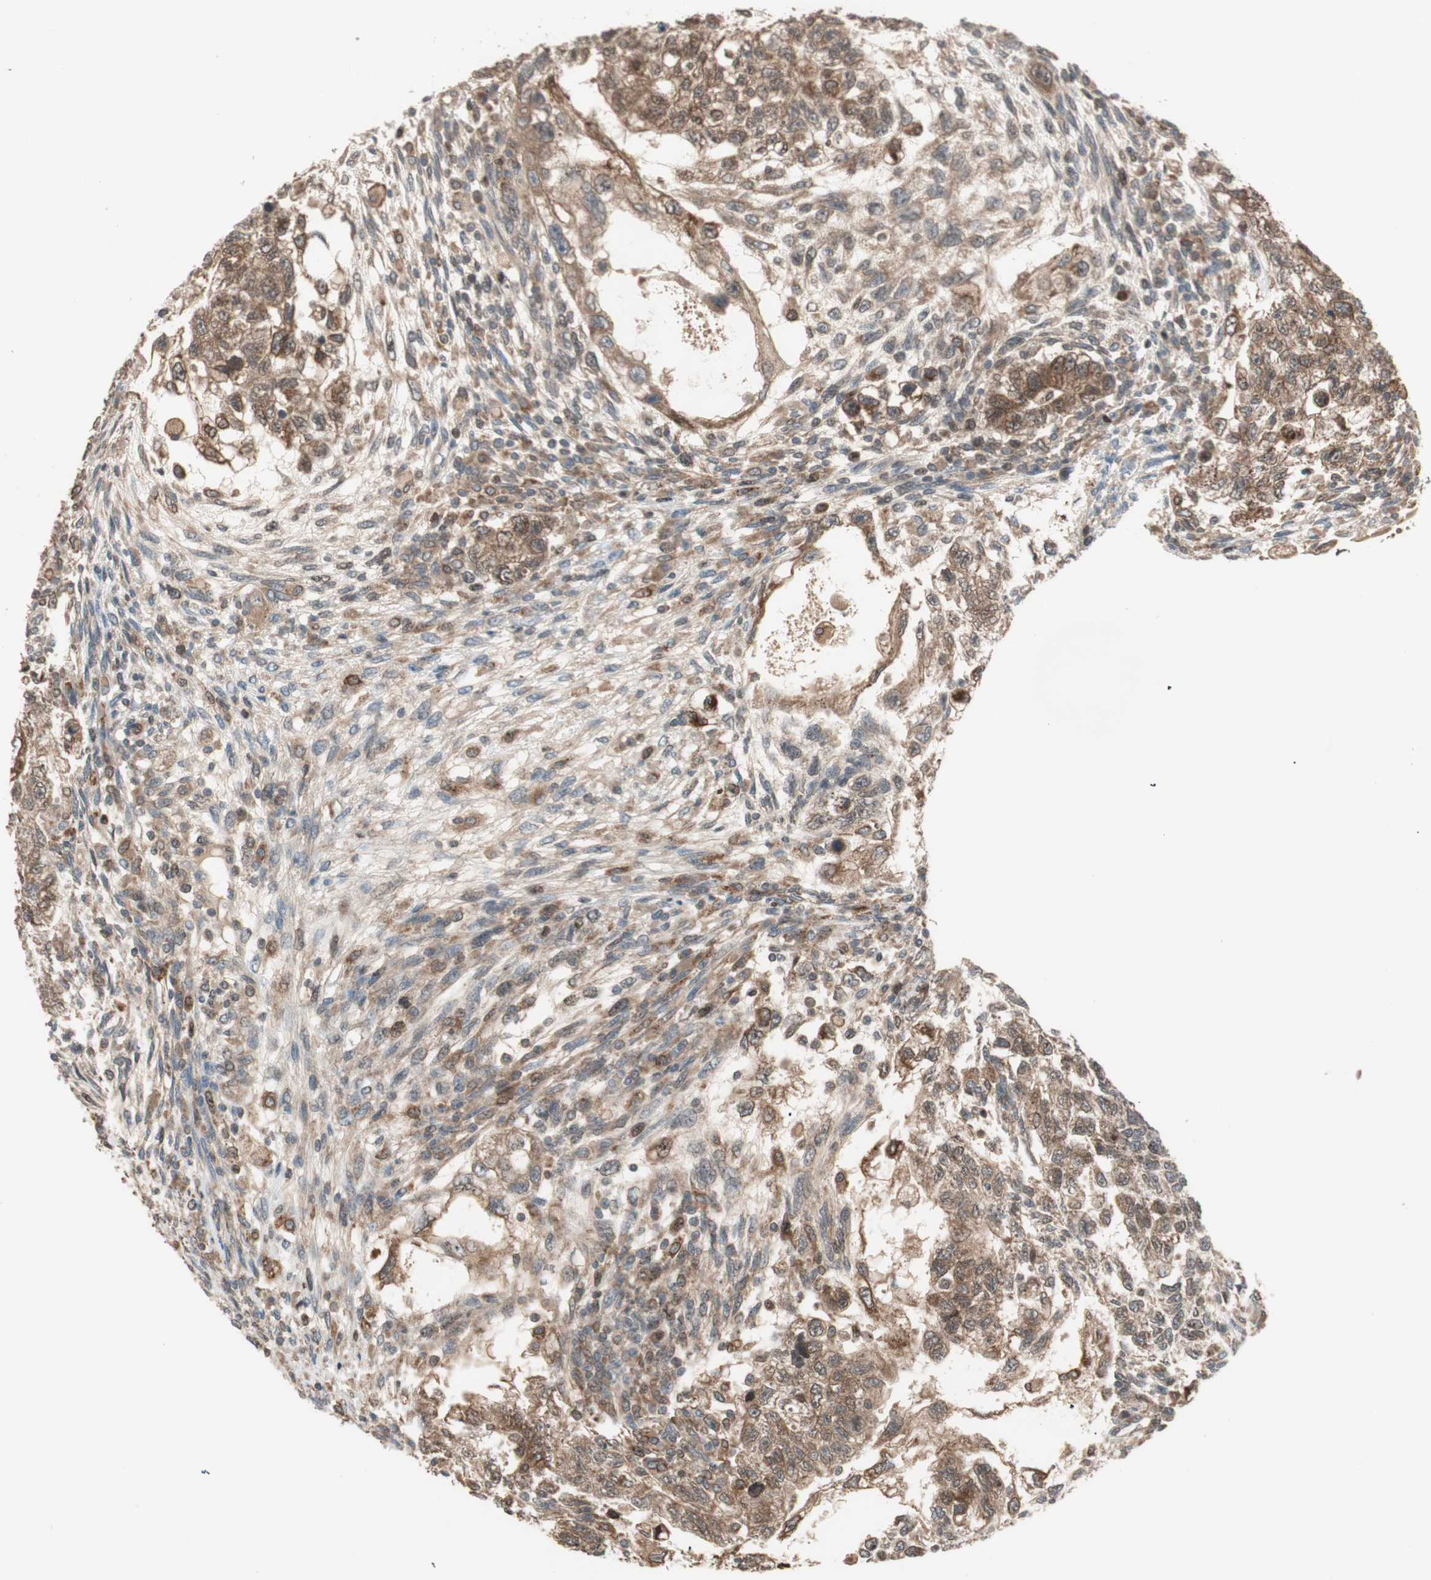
{"staining": {"intensity": "moderate", "quantity": ">75%", "location": "cytoplasmic/membranous"}, "tissue": "testis cancer", "cell_type": "Tumor cells", "image_type": "cancer", "snomed": [{"axis": "morphology", "description": "Normal tissue, NOS"}, {"axis": "morphology", "description": "Carcinoma, Embryonal, NOS"}, {"axis": "topography", "description": "Testis"}], "caption": "Human embryonal carcinoma (testis) stained with a protein marker exhibits moderate staining in tumor cells.", "gene": "ATP6AP2", "patient": {"sex": "male", "age": 36}}